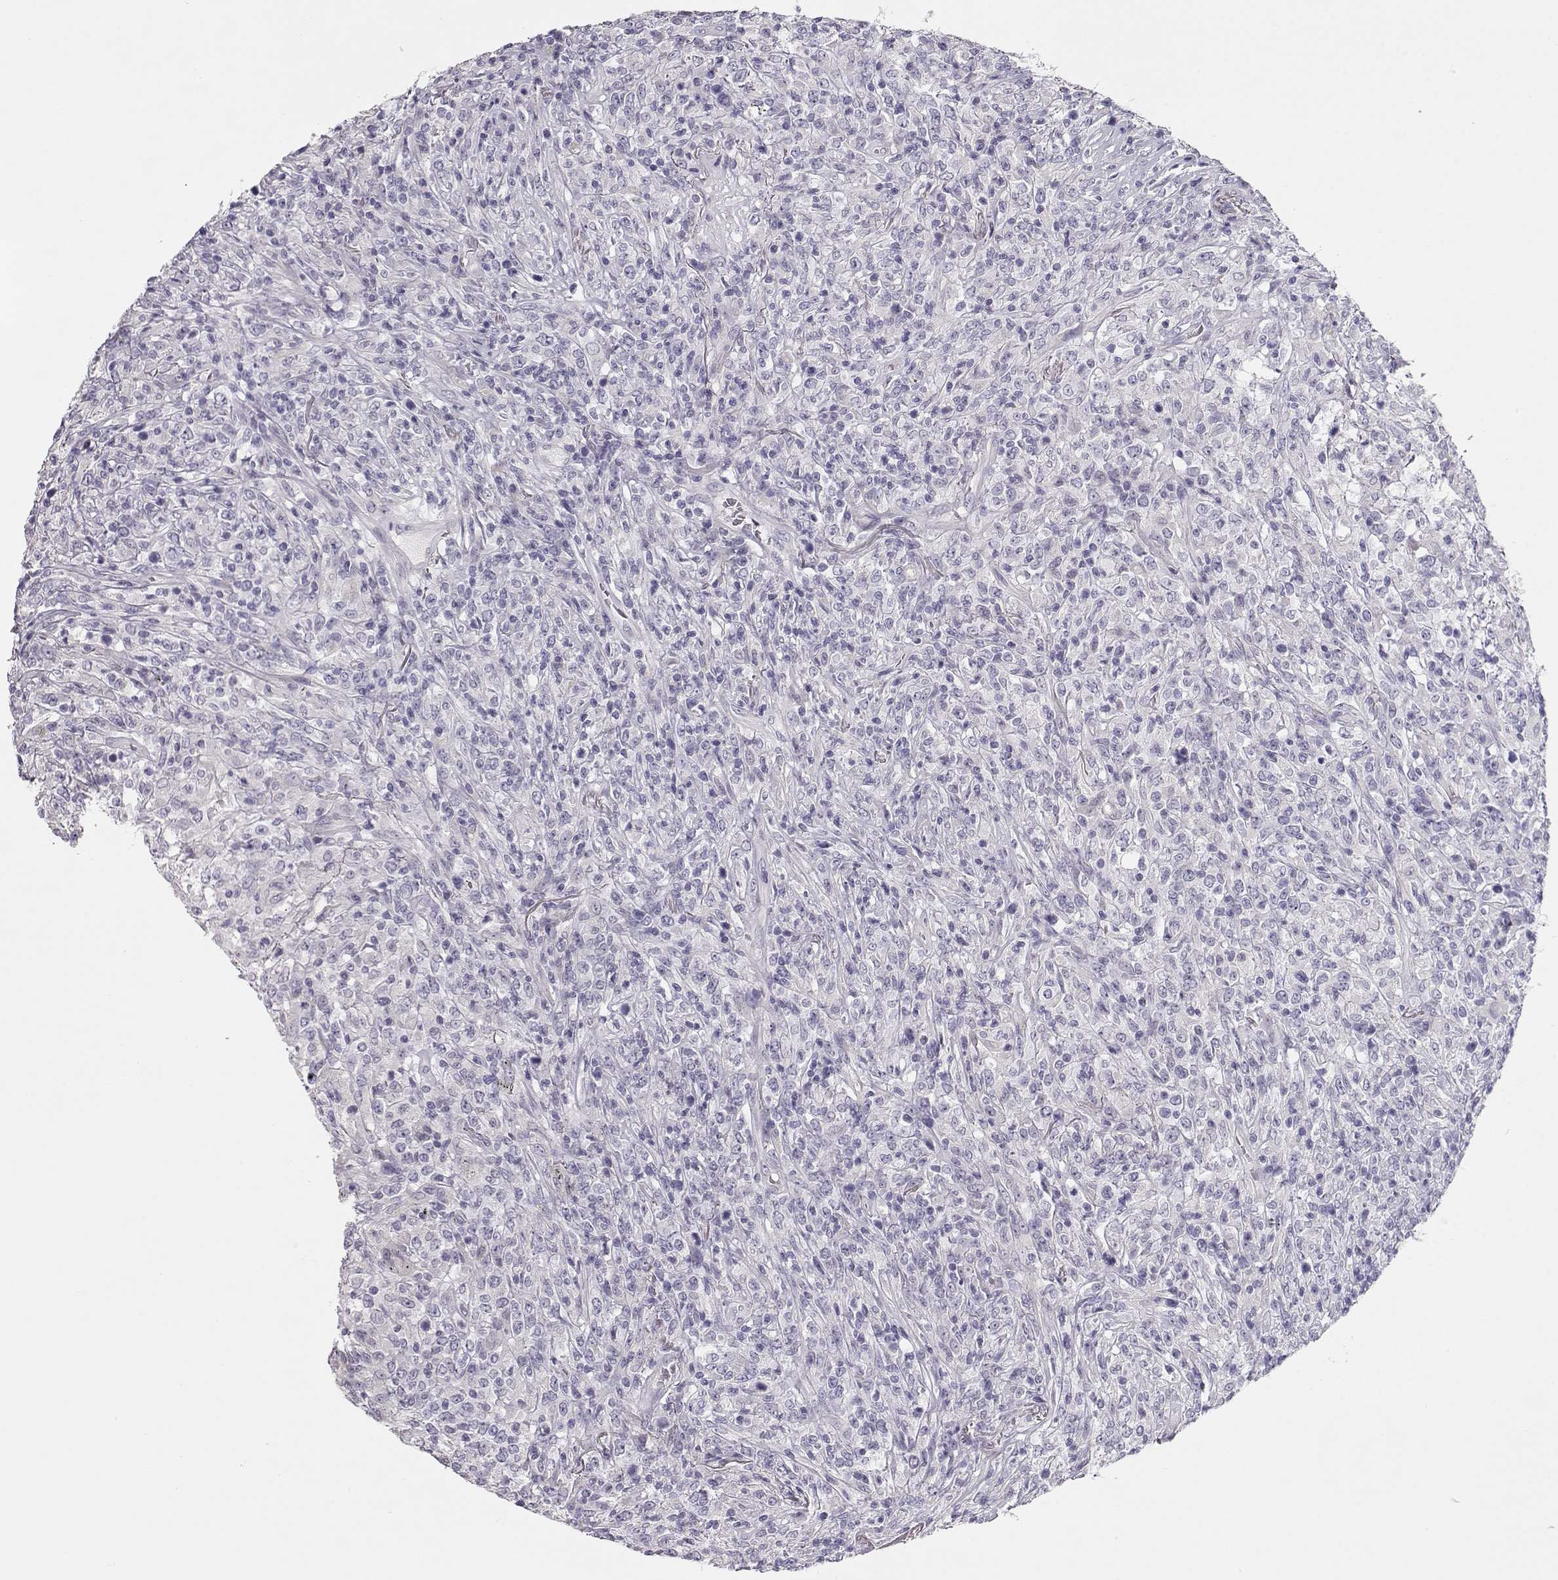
{"staining": {"intensity": "negative", "quantity": "none", "location": "none"}, "tissue": "lymphoma", "cell_type": "Tumor cells", "image_type": "cancer", "snomed": [{"axis": "morphology", "description": "Malignant lymphoma, non-Hodgkin's type, High grade"}, {"axis": "topography", "description": "Lung"}], "caption": "Micrograph shows no protein positivity in tumor cells of lymphoma tissue.", "gene": "GLIPR1L2", "patient": {"sex": "male", "age": 79}}